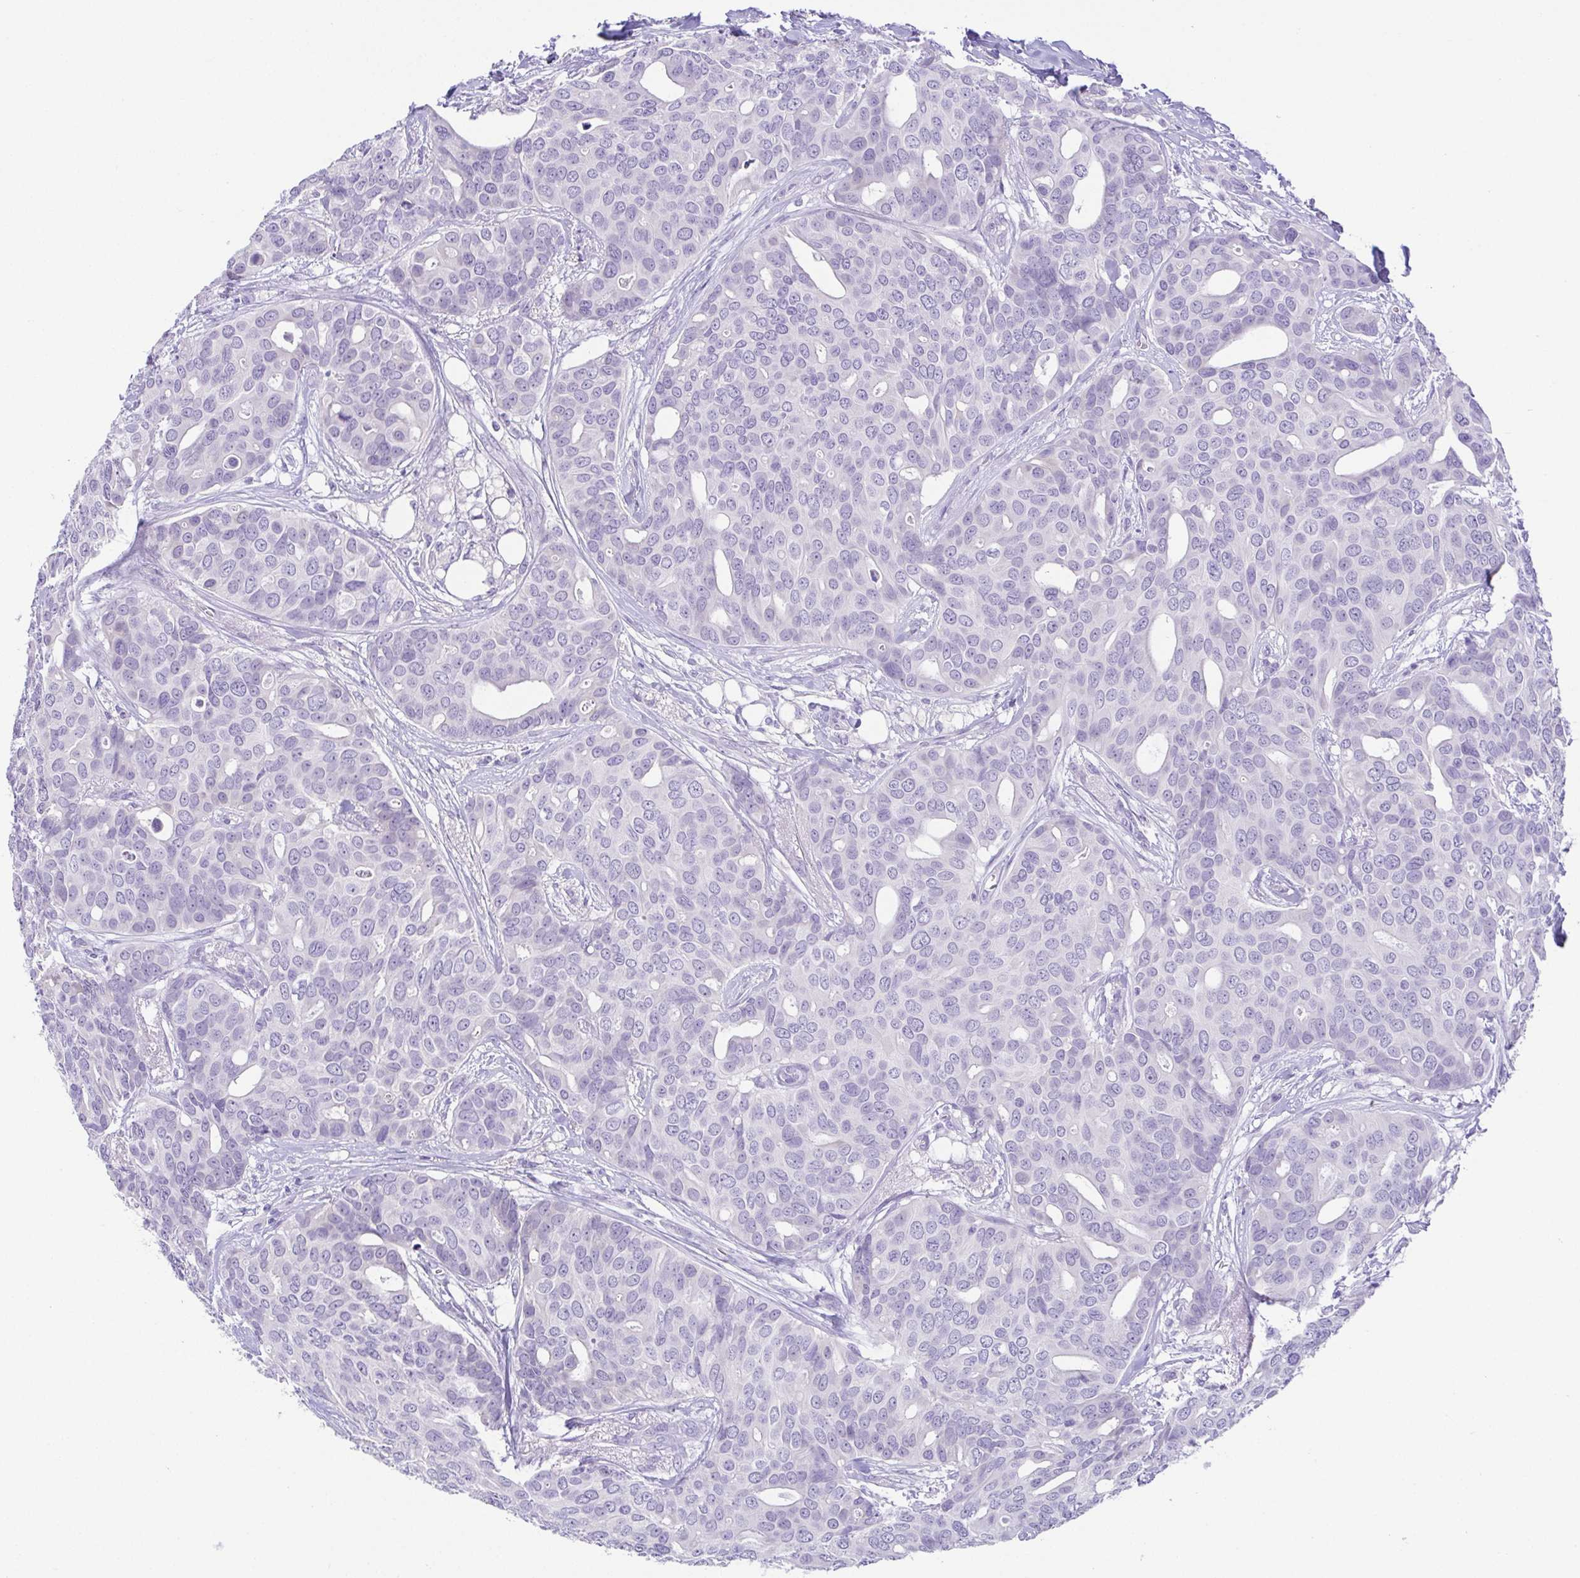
{"staining": {"intensity": "negative", "quantity": "none", "location": "none"}, "tissue": "breast cancer", "cell_type": "Tumor cells", "image_type": "cancer", "snomed": [{"axis": "morphology", "description": "Duct carcinoma"}, {"axis": "topography", "description": "Breast"}], "caption": "DAB (3,3'-diaminobenzidine) immunohistochemical staining of human breast intraductal carcinoma shows no significant expression in tumor cells. (DAB (3,3'-diaminobenzidine) IHC visualized using brightfield microscopy, high magnification).", "gene": "SPATA4", "patient": {"sex": "female", "age": 54}}